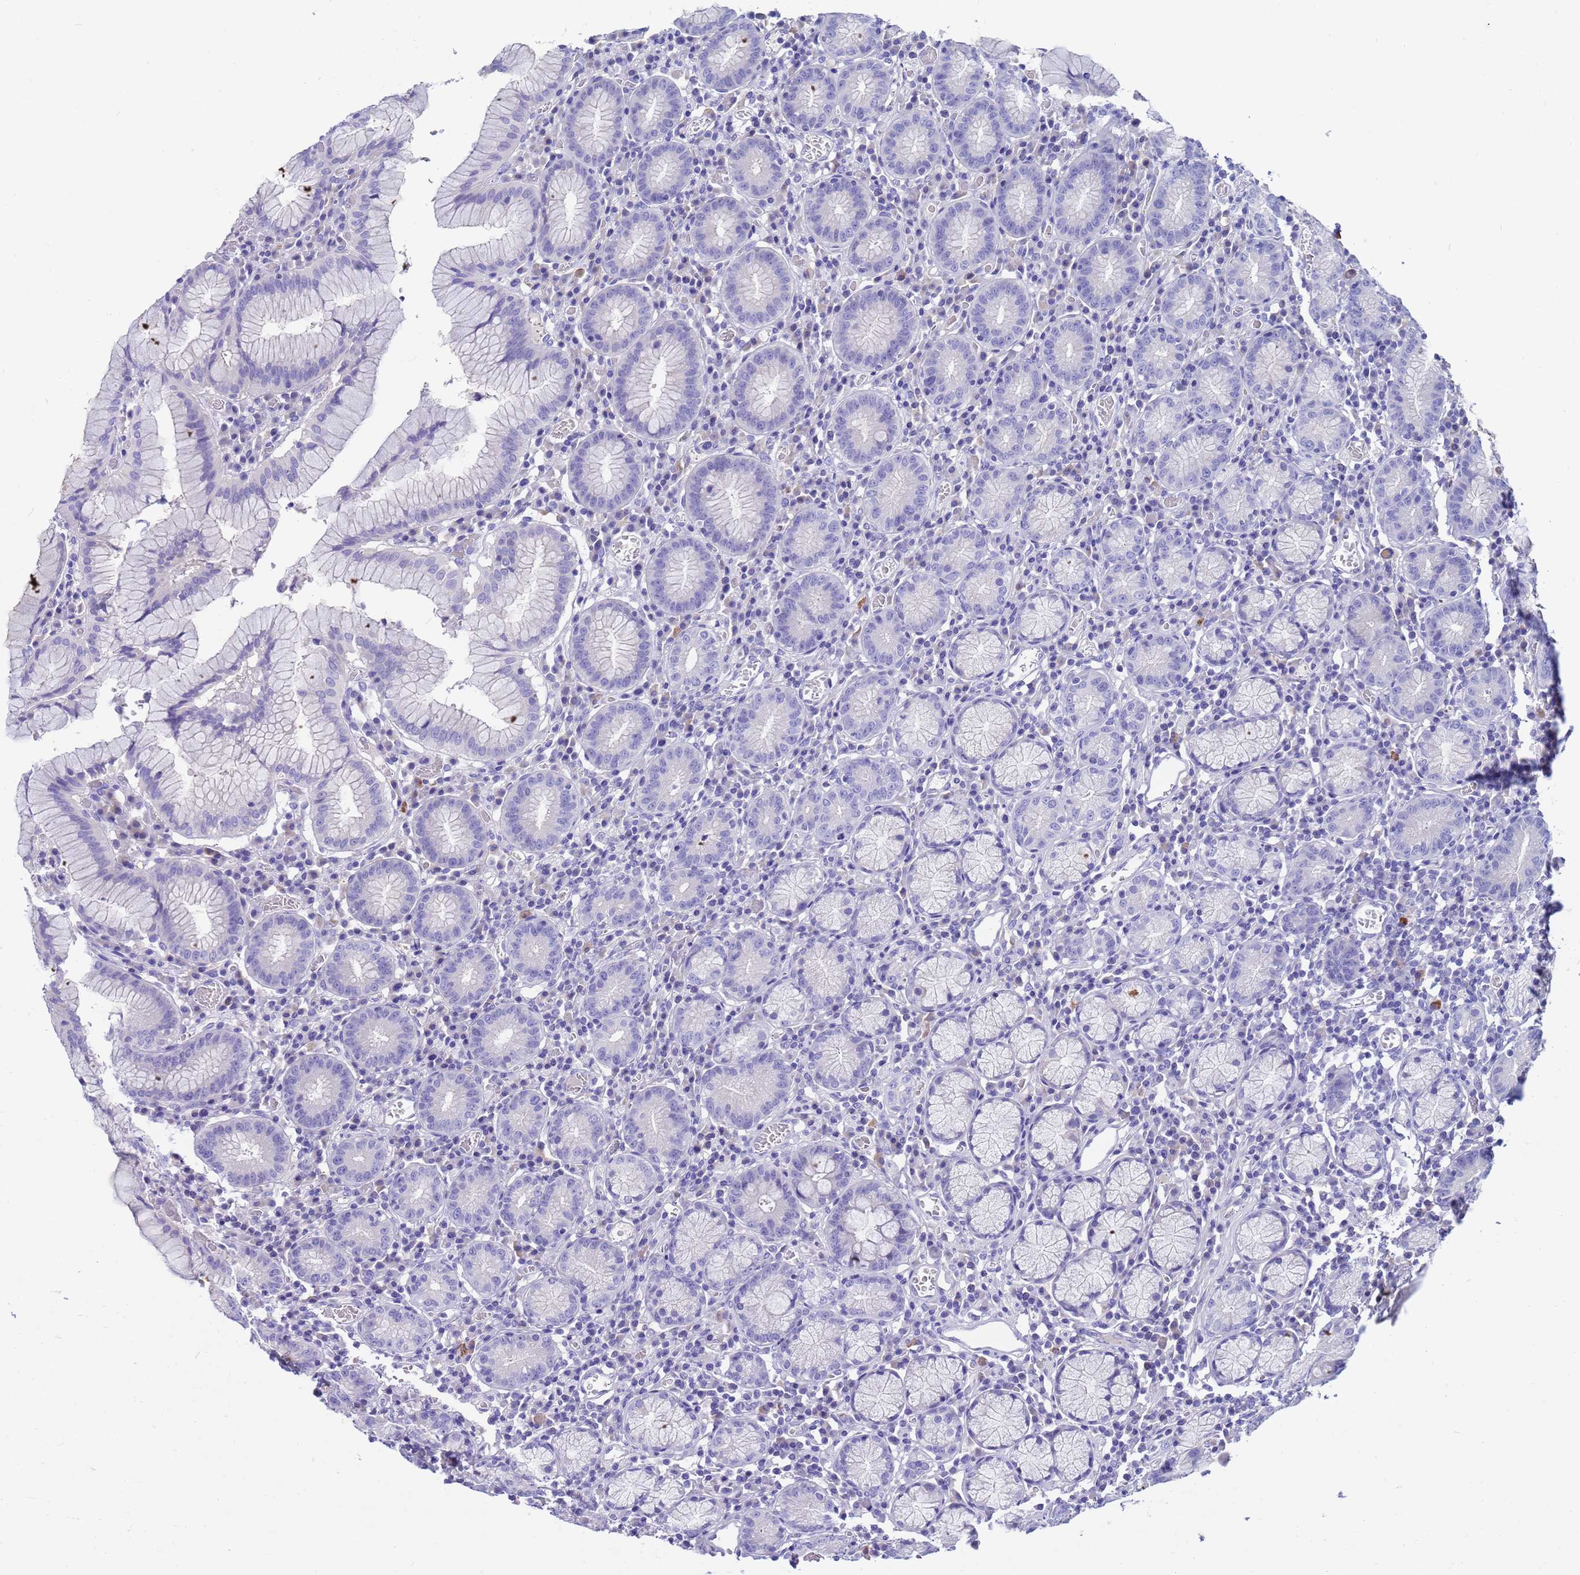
{"staining": {"intensity": "negative", "quantity": "none", "location": "none"}, "tissue": "stomach", "cell_type": "Glandular cells", "image_type": "normal", "snomed": [{"axis": "morphology", "description": "Normal tissue, NOS"}, {"axis": "topography", "description": "Stomach"}], "caption": "Immunohistochemical staining of benign human stomach exhibits no significant staining in glandular cells. (DAB (3,3'-diaminobenzidine) IHC with hematoxylin counter stain).", "gene": "SYCN", "patient": {"sex": "male", "age": 55}}